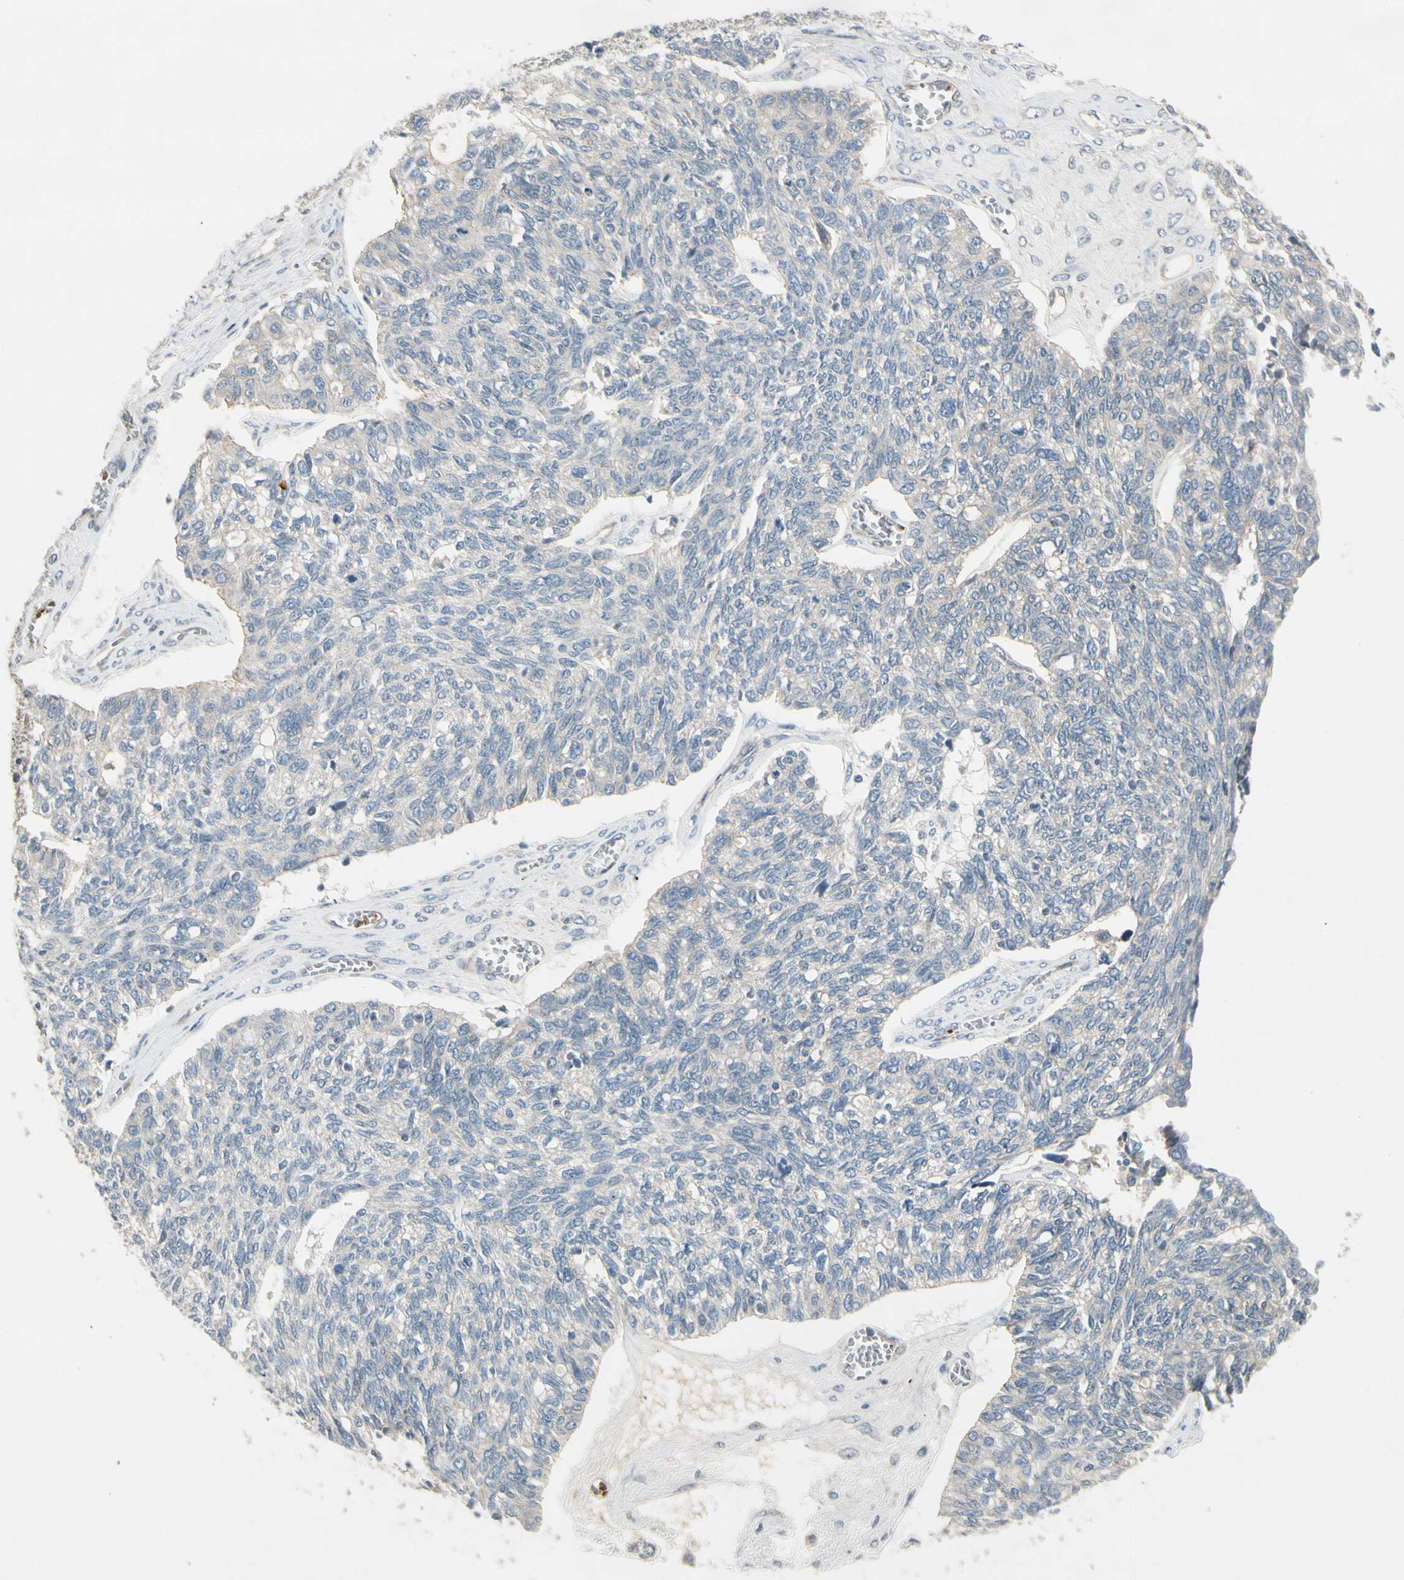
{"staining": {"intensity": "negative", "quantity": "none", "location": "none"}, "tissue": "ovarian cancer", "cell_type": "Tumor cells", "image_type": "cancer", "snomed": [{"axis": "morphology", "description": "Cystadenocarcinoma, serous, NOS"}, {"axis": "topography", "description": "Ovary"}], "caption": "Tumor cells show no significant expression in ovarian cancer (serous cystadenocarcinoma). (DAB (3,3'-diaminobenzidine) IHC visualized using brightfield microscopy, high magnification).", "gene": "PPP3CB", "patient": {"sex": "female", "age": 79}}